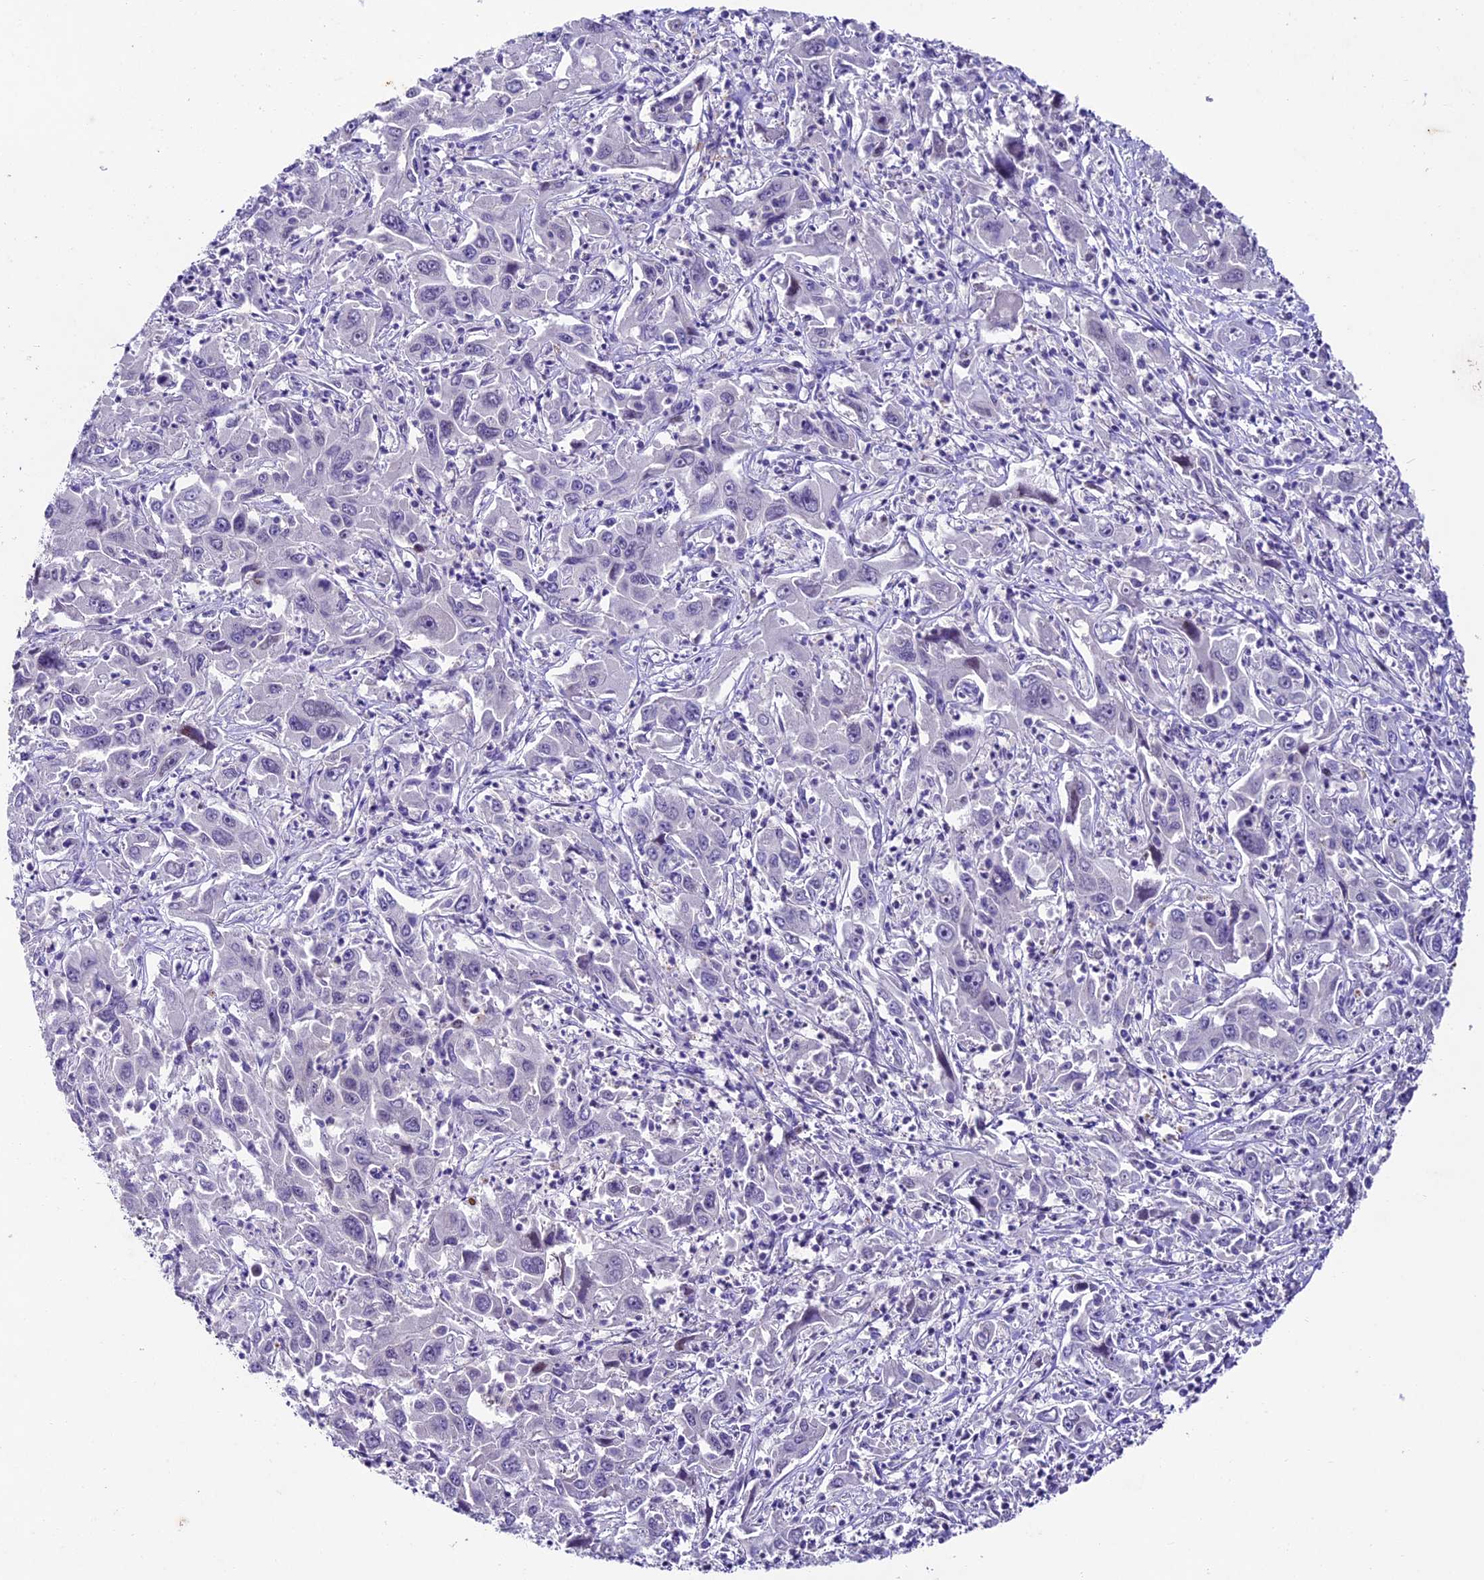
{"staining": {"intensity": "negative", "quantity": "none", "location": "none"}, "tissue": "liver cancer", "cell_type": "Tumor cells", "image_type": "cancer", "snomed": [{"axis": "morphology", "description": "Carcinoma, Hepatocellular, NOS"}, {"axis": "topography", "description": "Liver"}], "caption": "The histopathology image demonstrates no significant positivity in tumor cells of liver hepatocellular carcinoma.", "gene": "IFT140", "patient": {"sex": "male", "age": 63}}